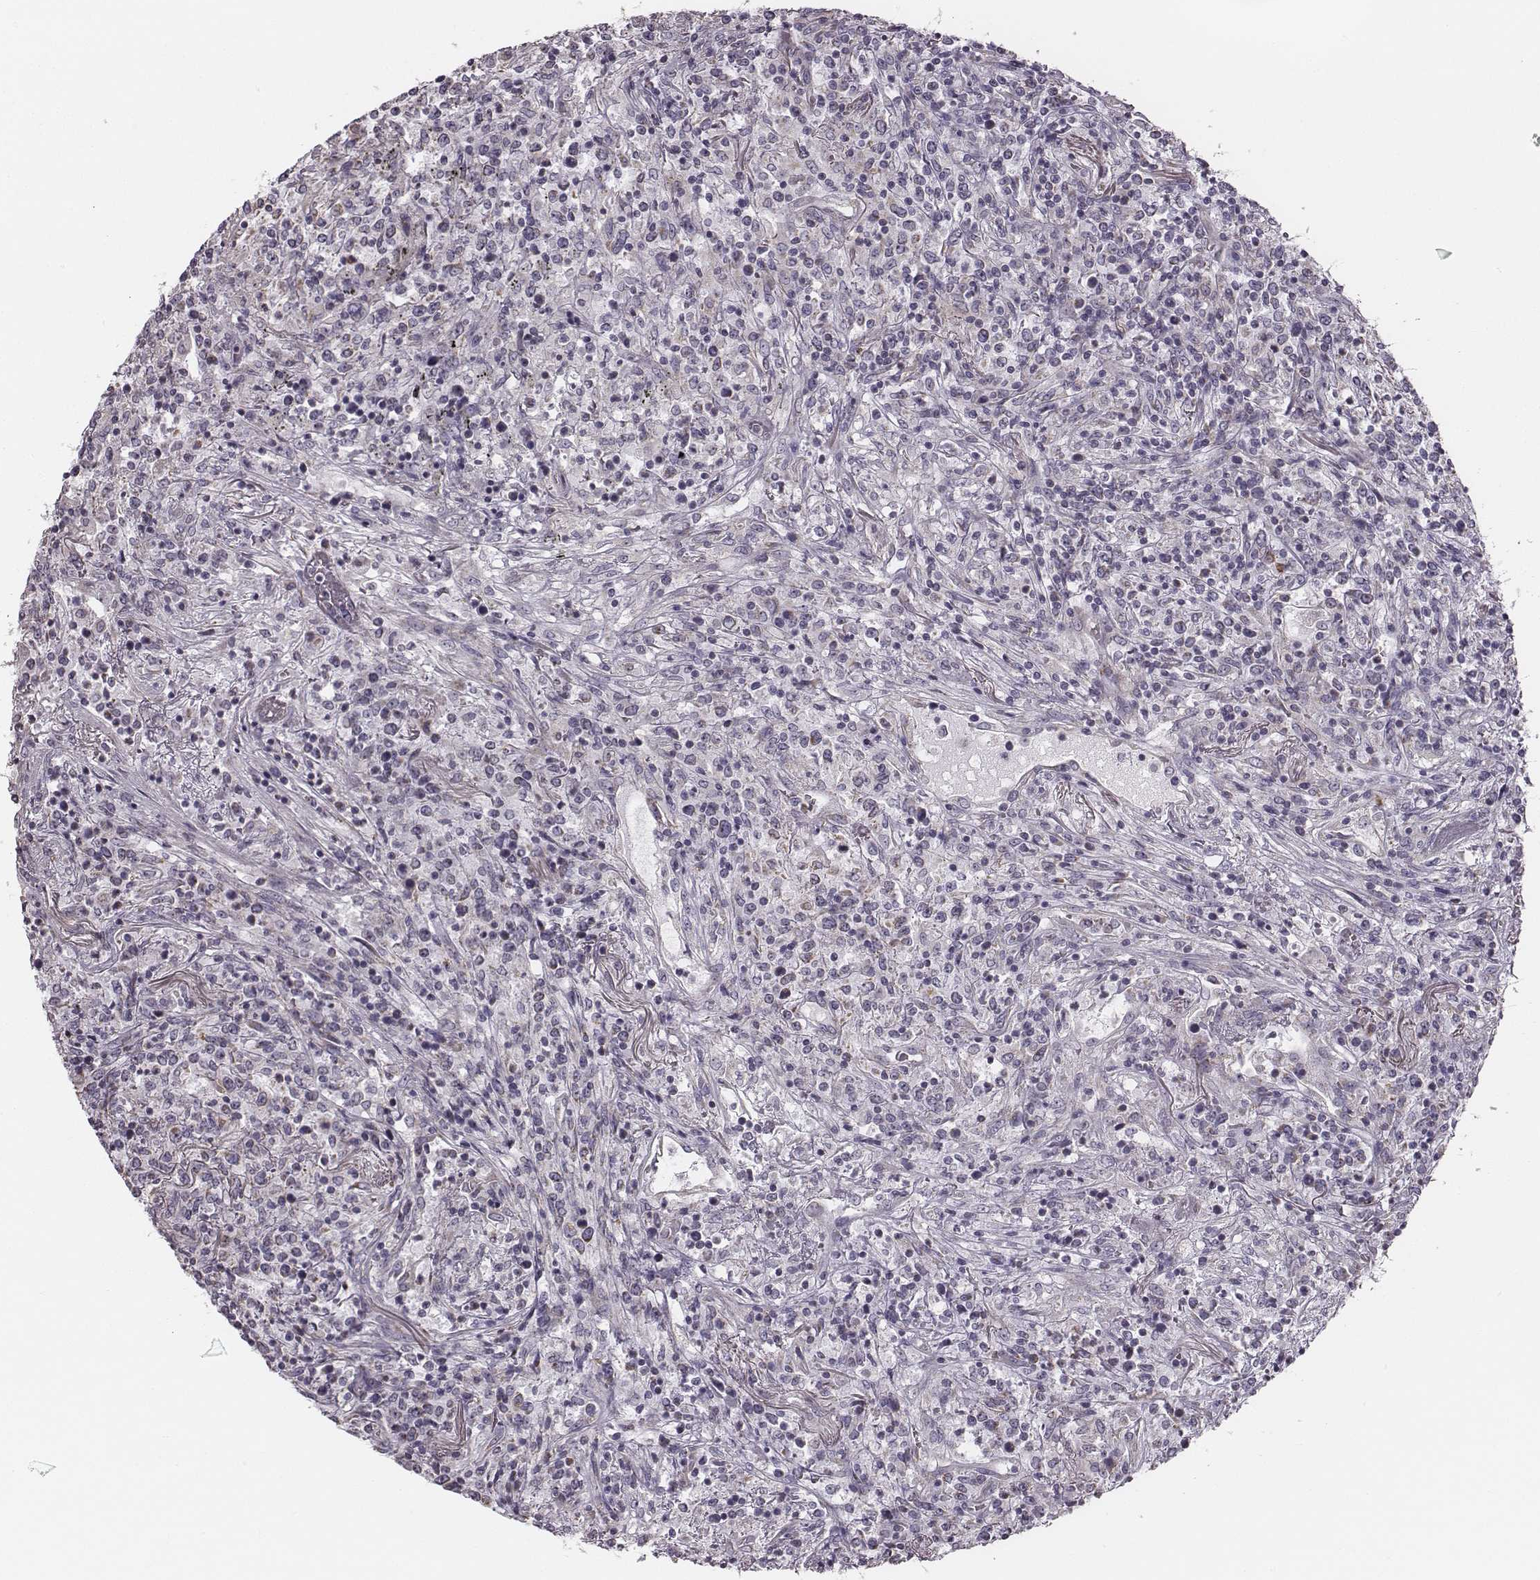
{"staining": {"intensity": "negative", "quantity": "none", "location": "none"}, "tissue": "lymphoma", "cell_type": "Tumor cells", "image_type": "cancer", "snomed": [{"axis": "morphology", "description": "Malignant lymphoma, non-Hodgkin's type, High grade"}, {"axis": "topography", "description": "Lung"}], "caption": "This is a image of immunohistochemistry staining of high-grade malignant lymphoma, non-Hodgkin's type, which shows no staining in tumor cells.", "gene": "UBL4B", "patient": {"sex": "male", "age": 79}}